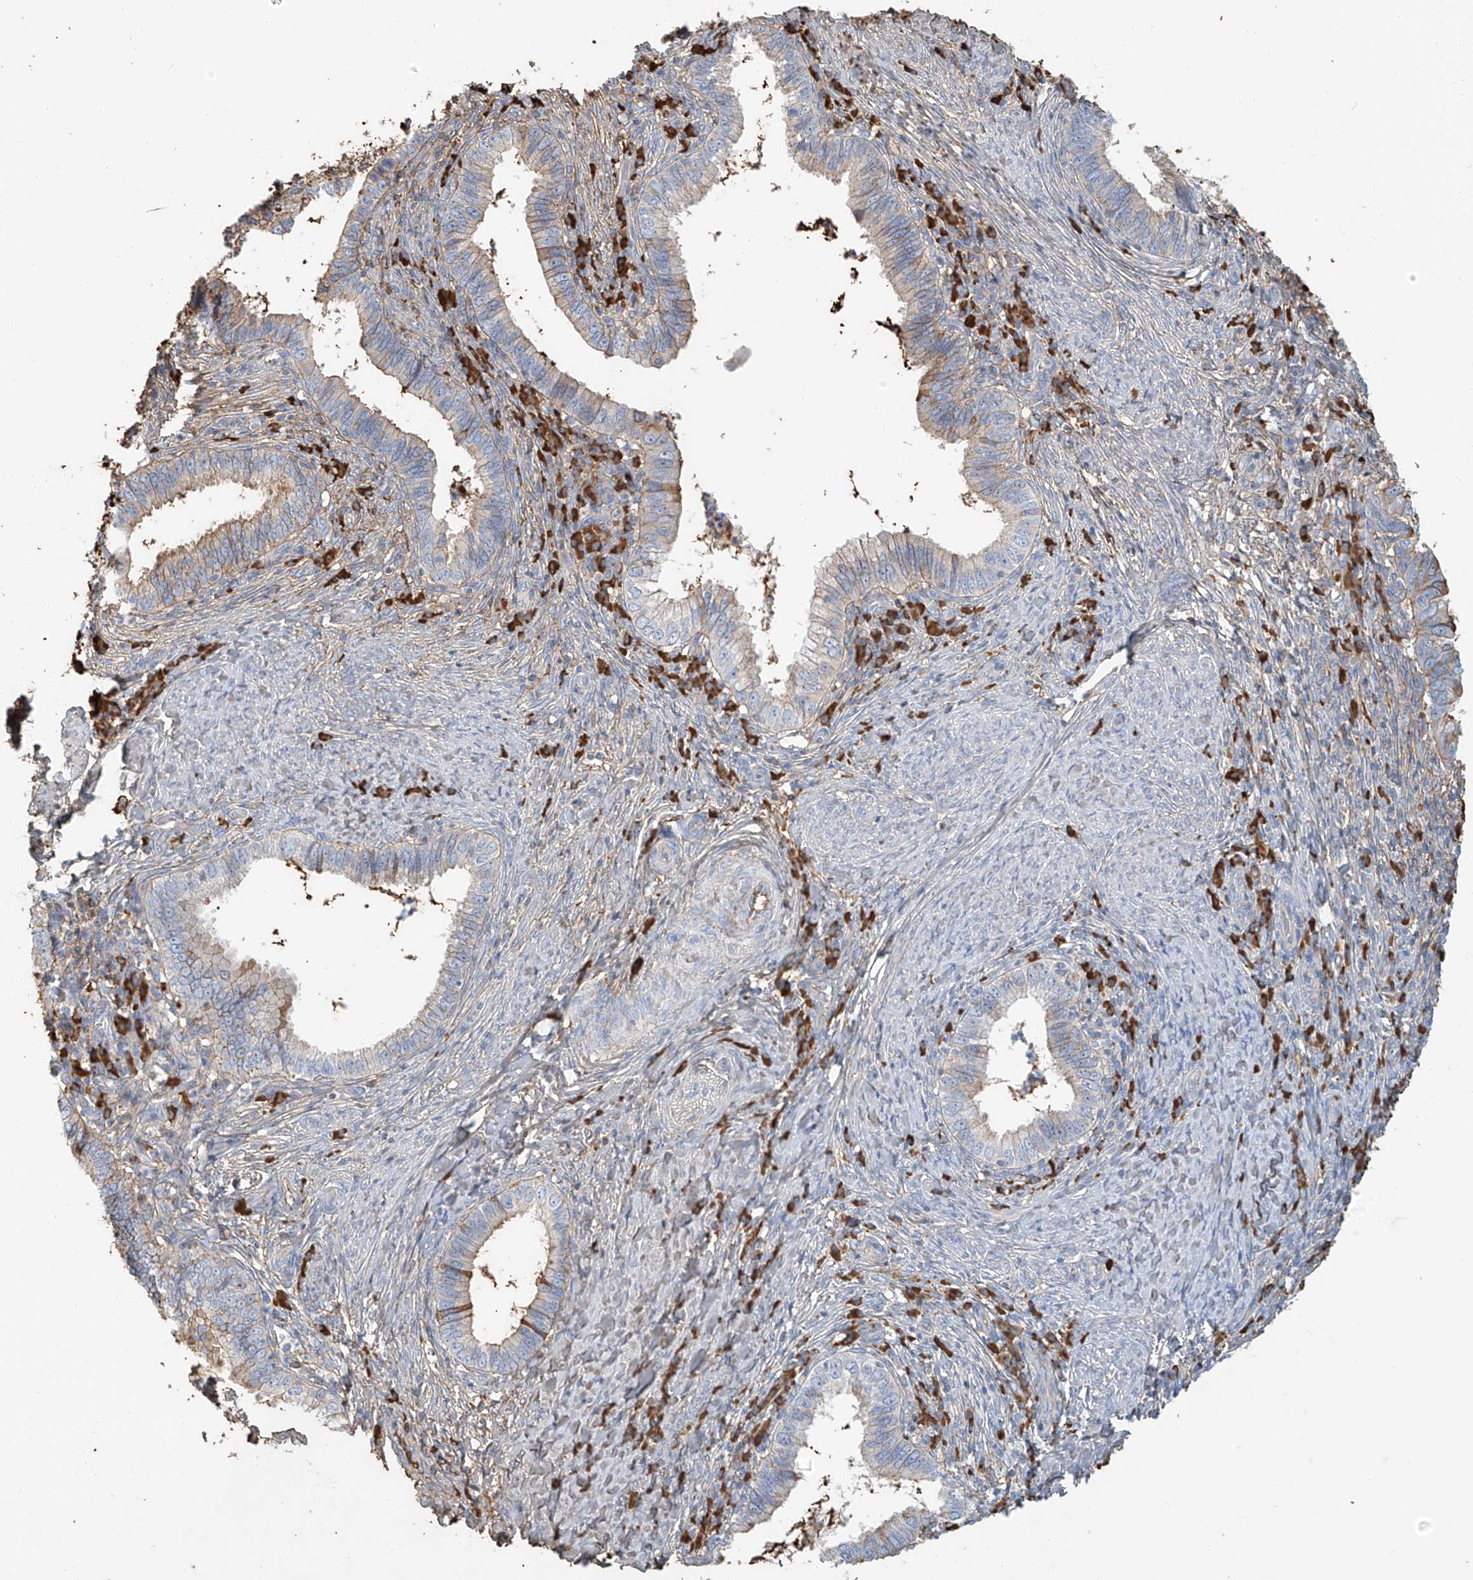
{"staining": {"intensity": "moderate", "quantity": "<25%", "location": "cytoplasmic/membranous"}, "tissue": "cervical cancer", "cell_type": "Tumor cells", "image_type": "cancer", "snomed": [{"axis": "morphology", "description": "Adenocarcinoma, NOS"}, {"axis": "topography", "description": "Cervix"}], "caption": "This micrograph reveals IHC staining of cervical cancer (adenocarcinoma), with low moderate cytoplasmic/membranous positivity in about <25% of tumor cells.", "gene": "ZFP30", "patient": {"sex": "female", "age": 36}}